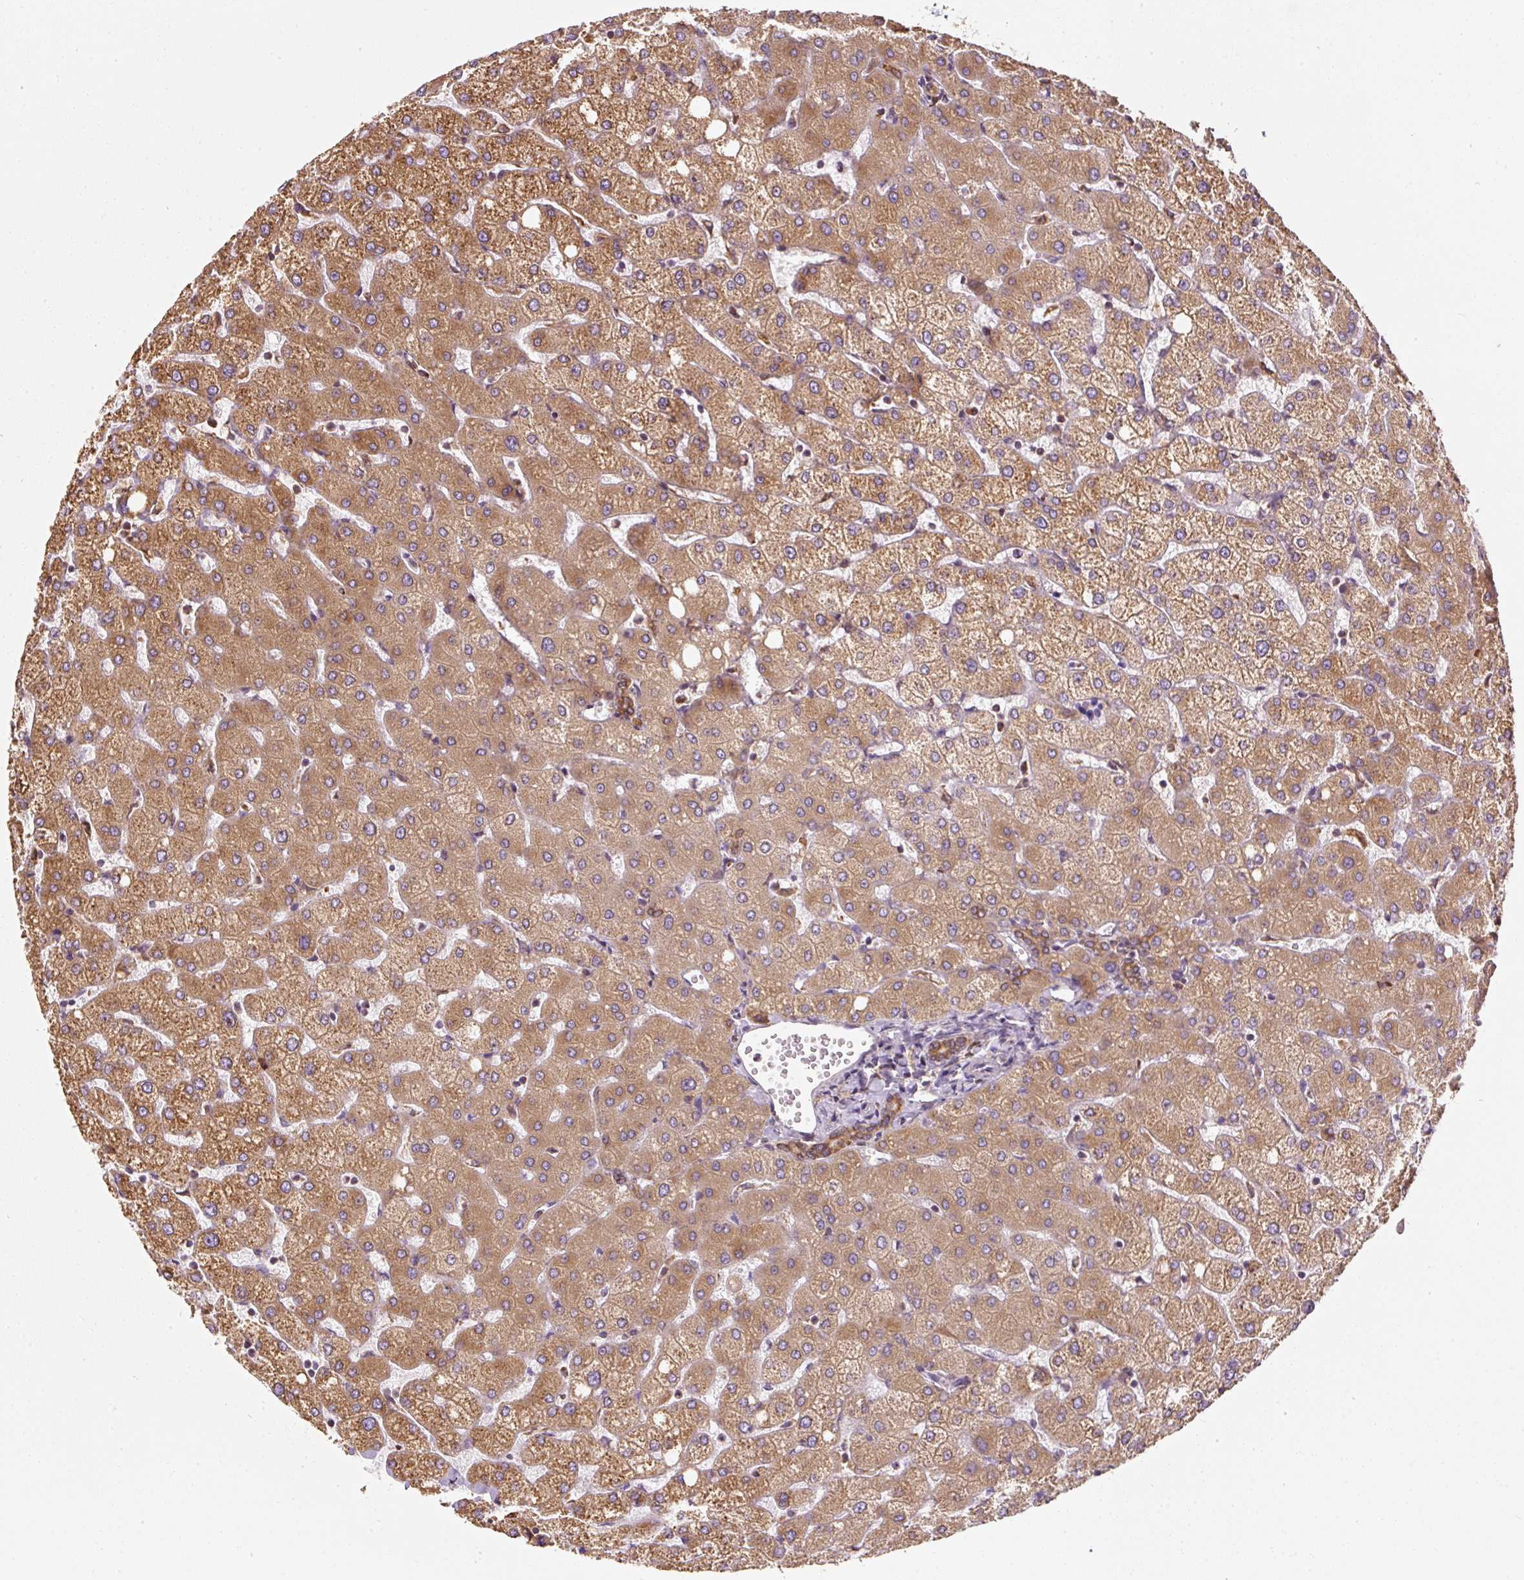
{"staining": {"intensity": "moderate", "quantity": ">75%", "location": "cytoplasmic/membranous"}, "tissue": "liver", "cell_type": "Cholangiocytes", "image_type": "normal", "snomed": [{"axis": "morphology", "description": "Normal tissue, NOS"}, {"axis": "topography", "description": "Liver"}], "caption": "Moderate cytoplasmic/membranous expression is identified in about >75% of cholangiocytes in unremarkable liver.", "gene": "PRKCSH", "patient": {"sex": "female", "age": 54}}